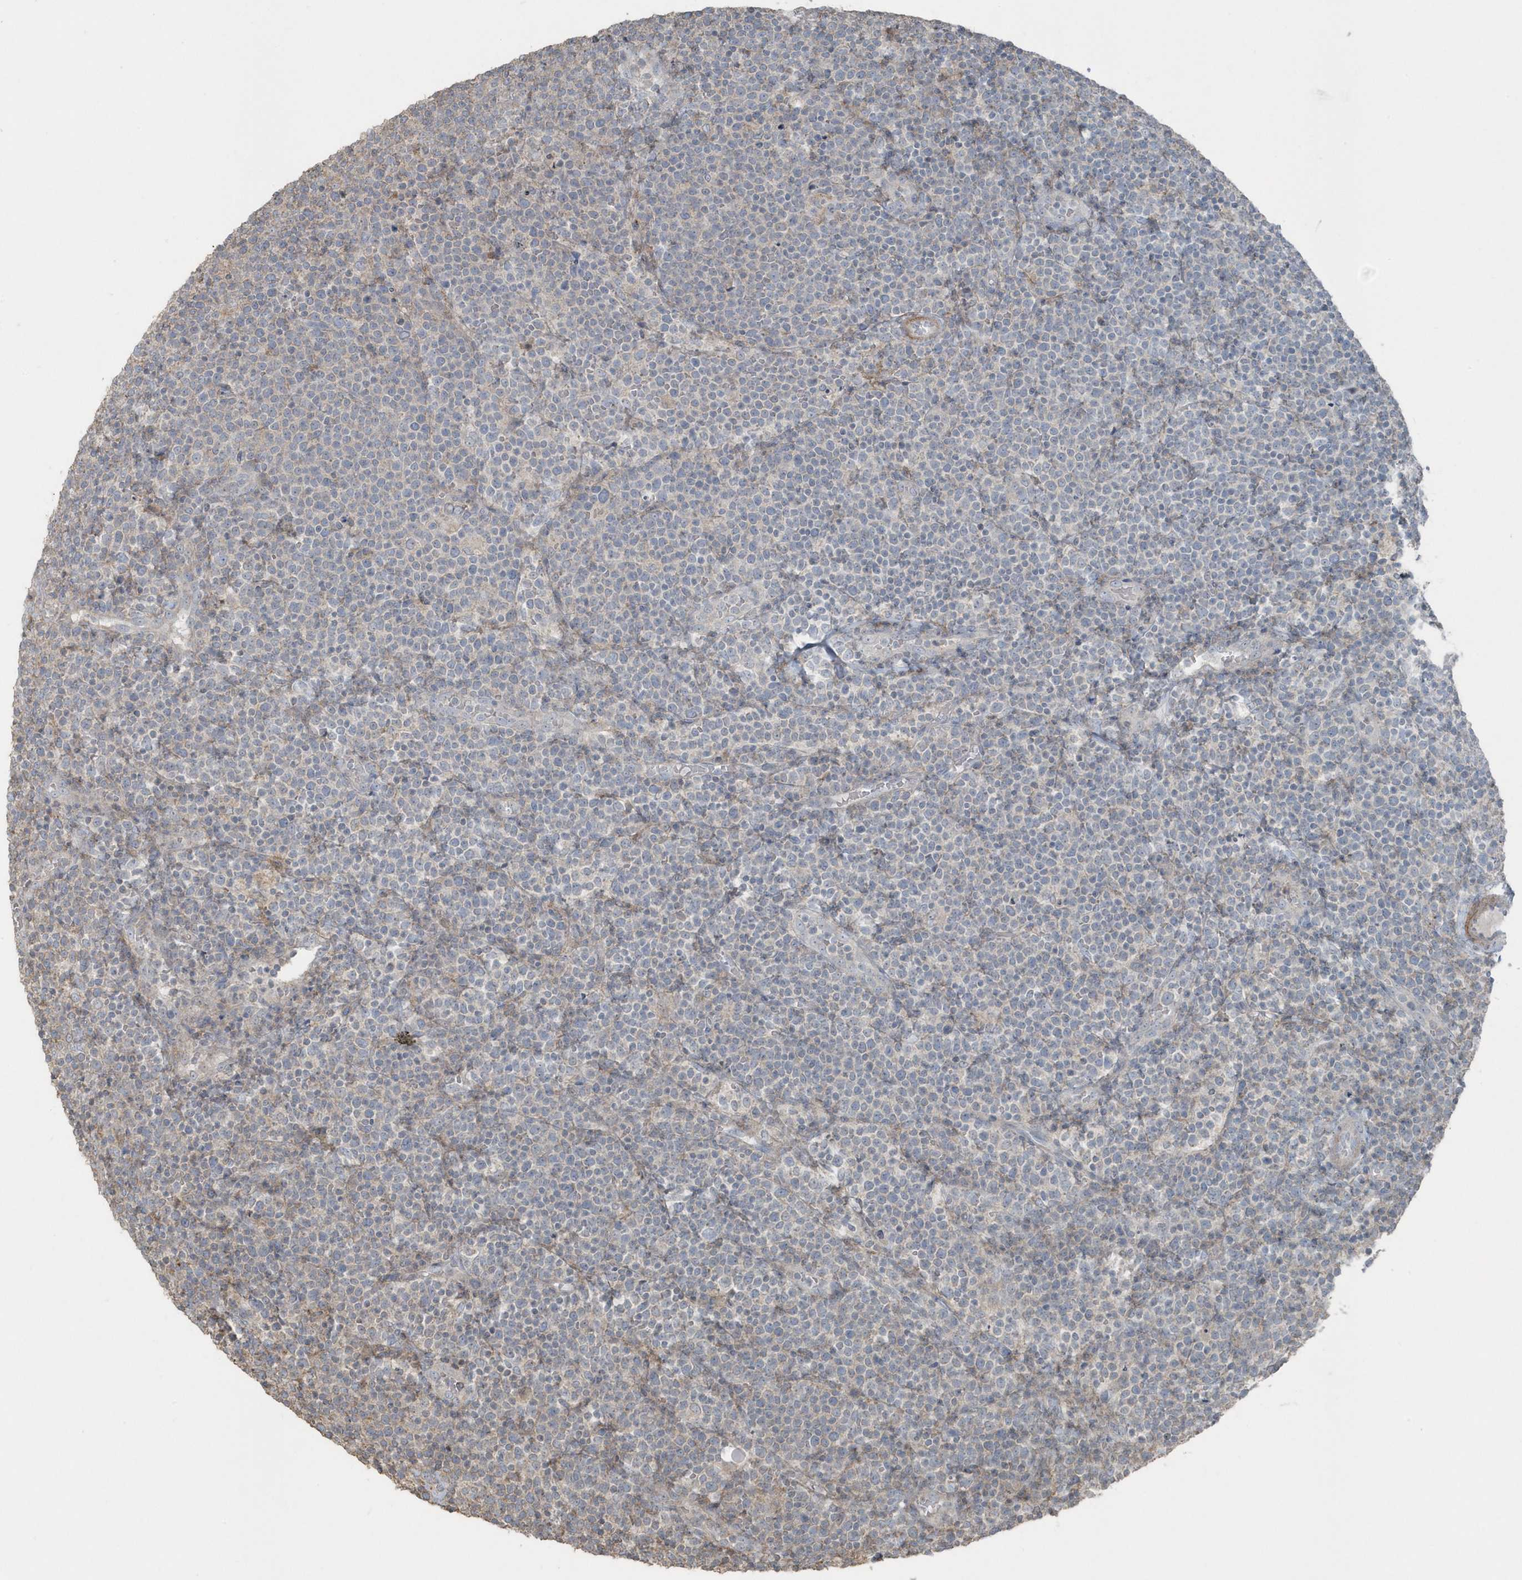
{"staining": {"intensity": "negative", "quantity": "none", "location": "none"}, "tissue": "lymphoma", "cell_type": "Tumor cells", "image_type": "cancer", "snomed": [{"axis": "morphology", "description": "Malignant lymphoma, non-Hodgkin's type, High grade"}, {"axis": "topography", "description": "Lymph node"}], "caption": "Tumor cells show no significant positivity in lymphoma.", "gene": "ACTC1", "patient": {"sex": "male", "age": 61}}